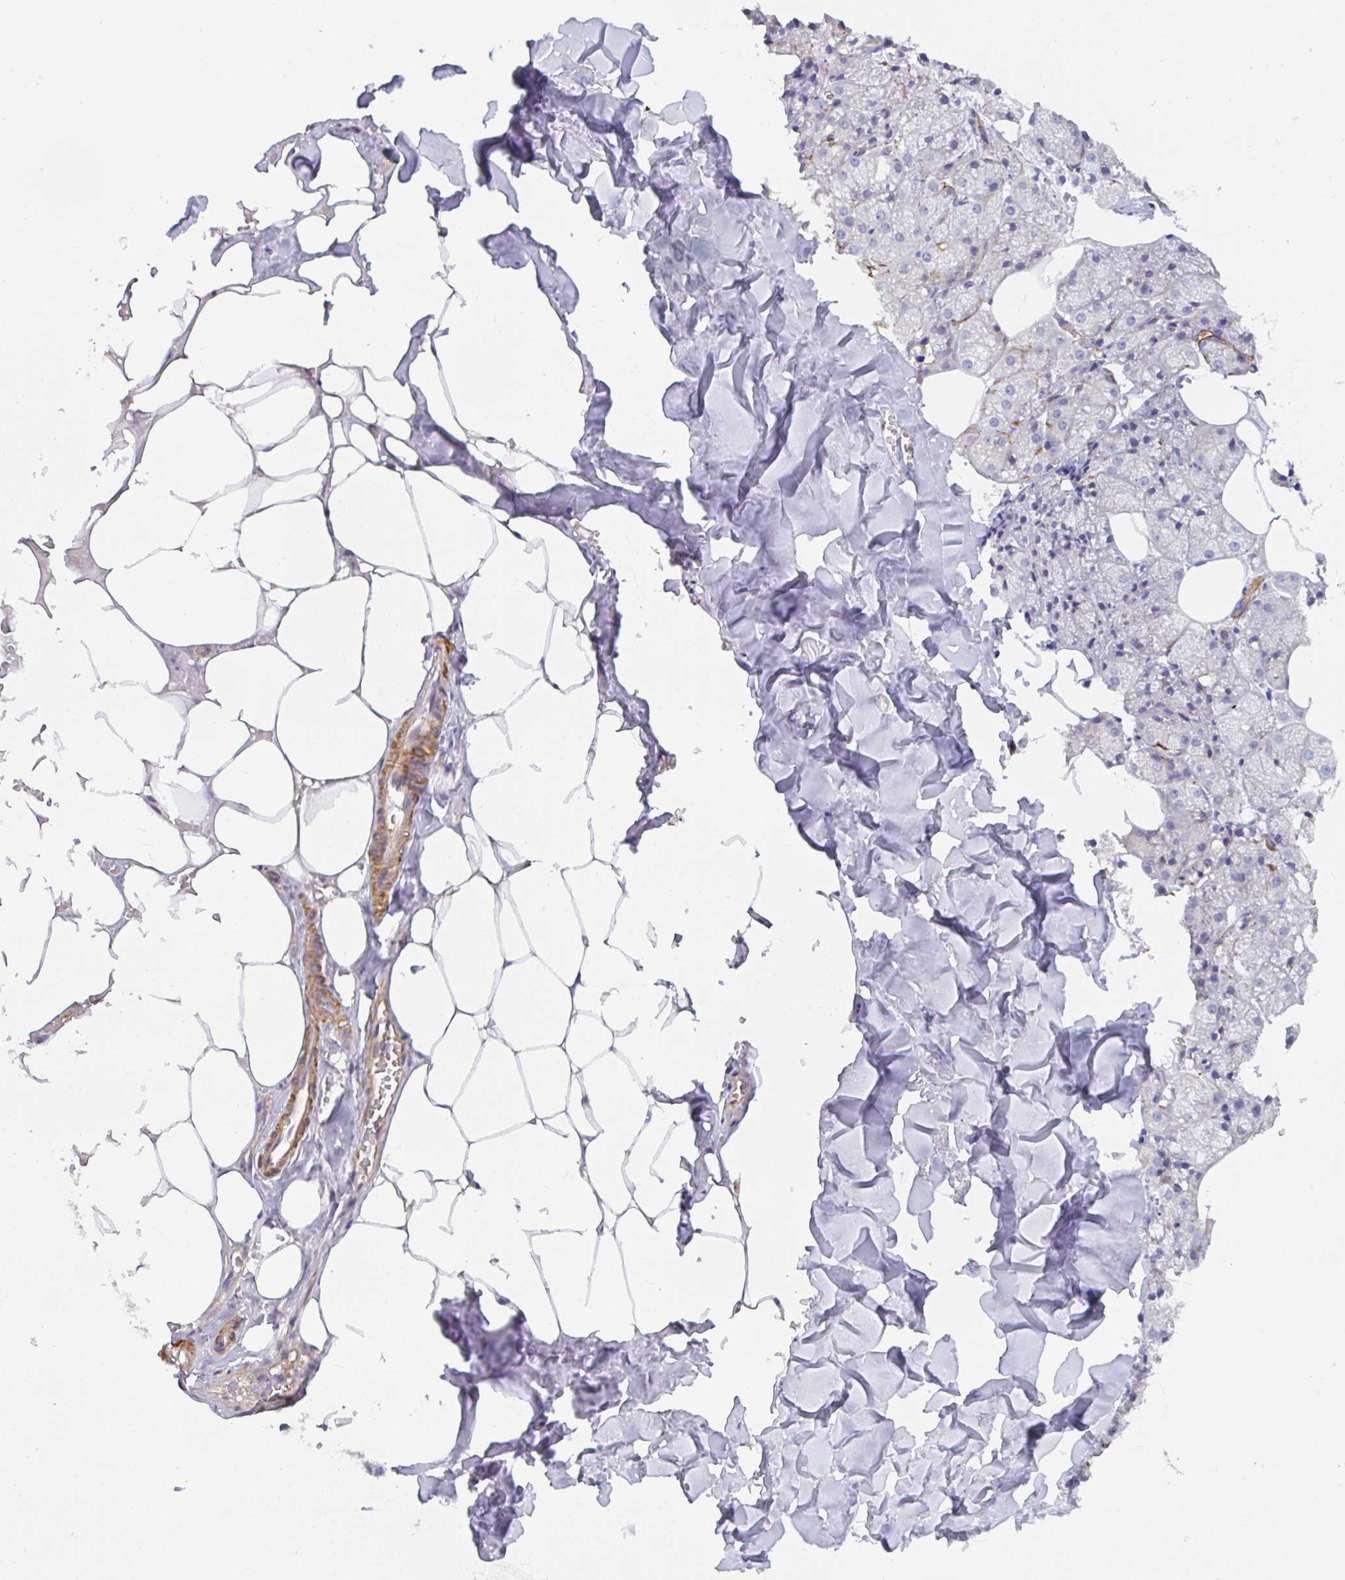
{"staining": {"intensity": "moderate", "quantity": "<25%", "location": "cytoplasmic/membranous"}, "tissue": "salivary gland", "cell_type": "Glandular cells", "image_type": "normal", "snomed": [{"axis": "morphology", "description": "Normal tissue, NOS"}, {"axis": "topography", "description": "Salivary gland"}, {"axis": "topography", "description": "Peripheral nerve tissue"}], "caption": "Immunohistochemical staining of unremarkable salivary gland reveals moderate cytoplasmic/membranous protein expression in about <25% of glandular cells.", "gene": "SHISA7", "patient": {"sex": "male", "age": 38}}